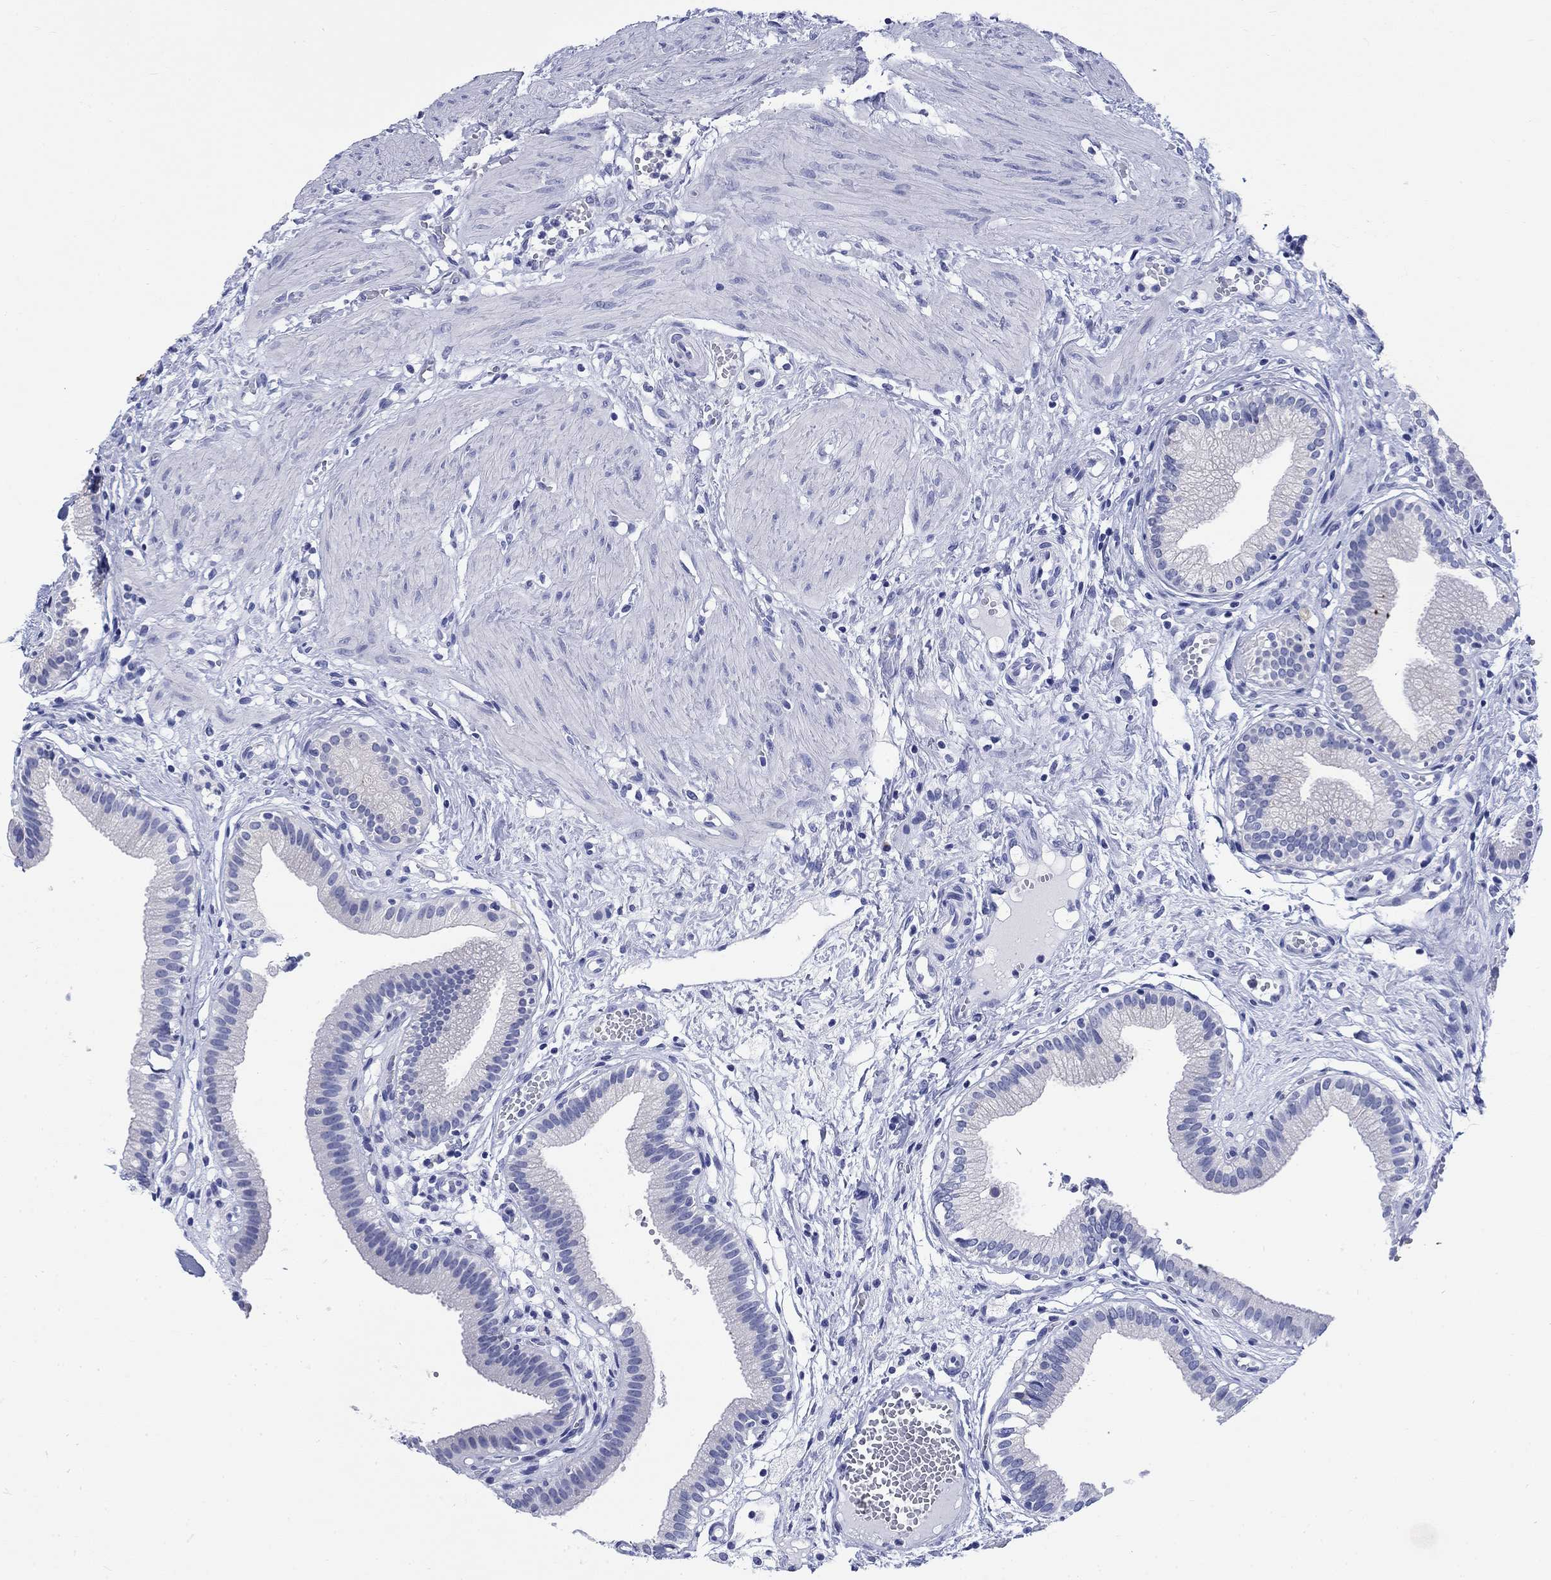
{"staining": {"intensity": "negative", "quantity": "none", "location": "none"}, "tissue": "gallbladder", "cell_type": "Glandular cells", "image_type": "normal", "snomed": [{"axis": "morphology", "description": "Normal tissue, NOS"}, {"axis": "topography", "description": "Gallbladder"}], "caption": "Gallbladder stained for a protein using immunohistochemistry demonstrates no positivity glandular cells.", "gene": "KRT76", "patient": {"sex": "female", "age": 24}}